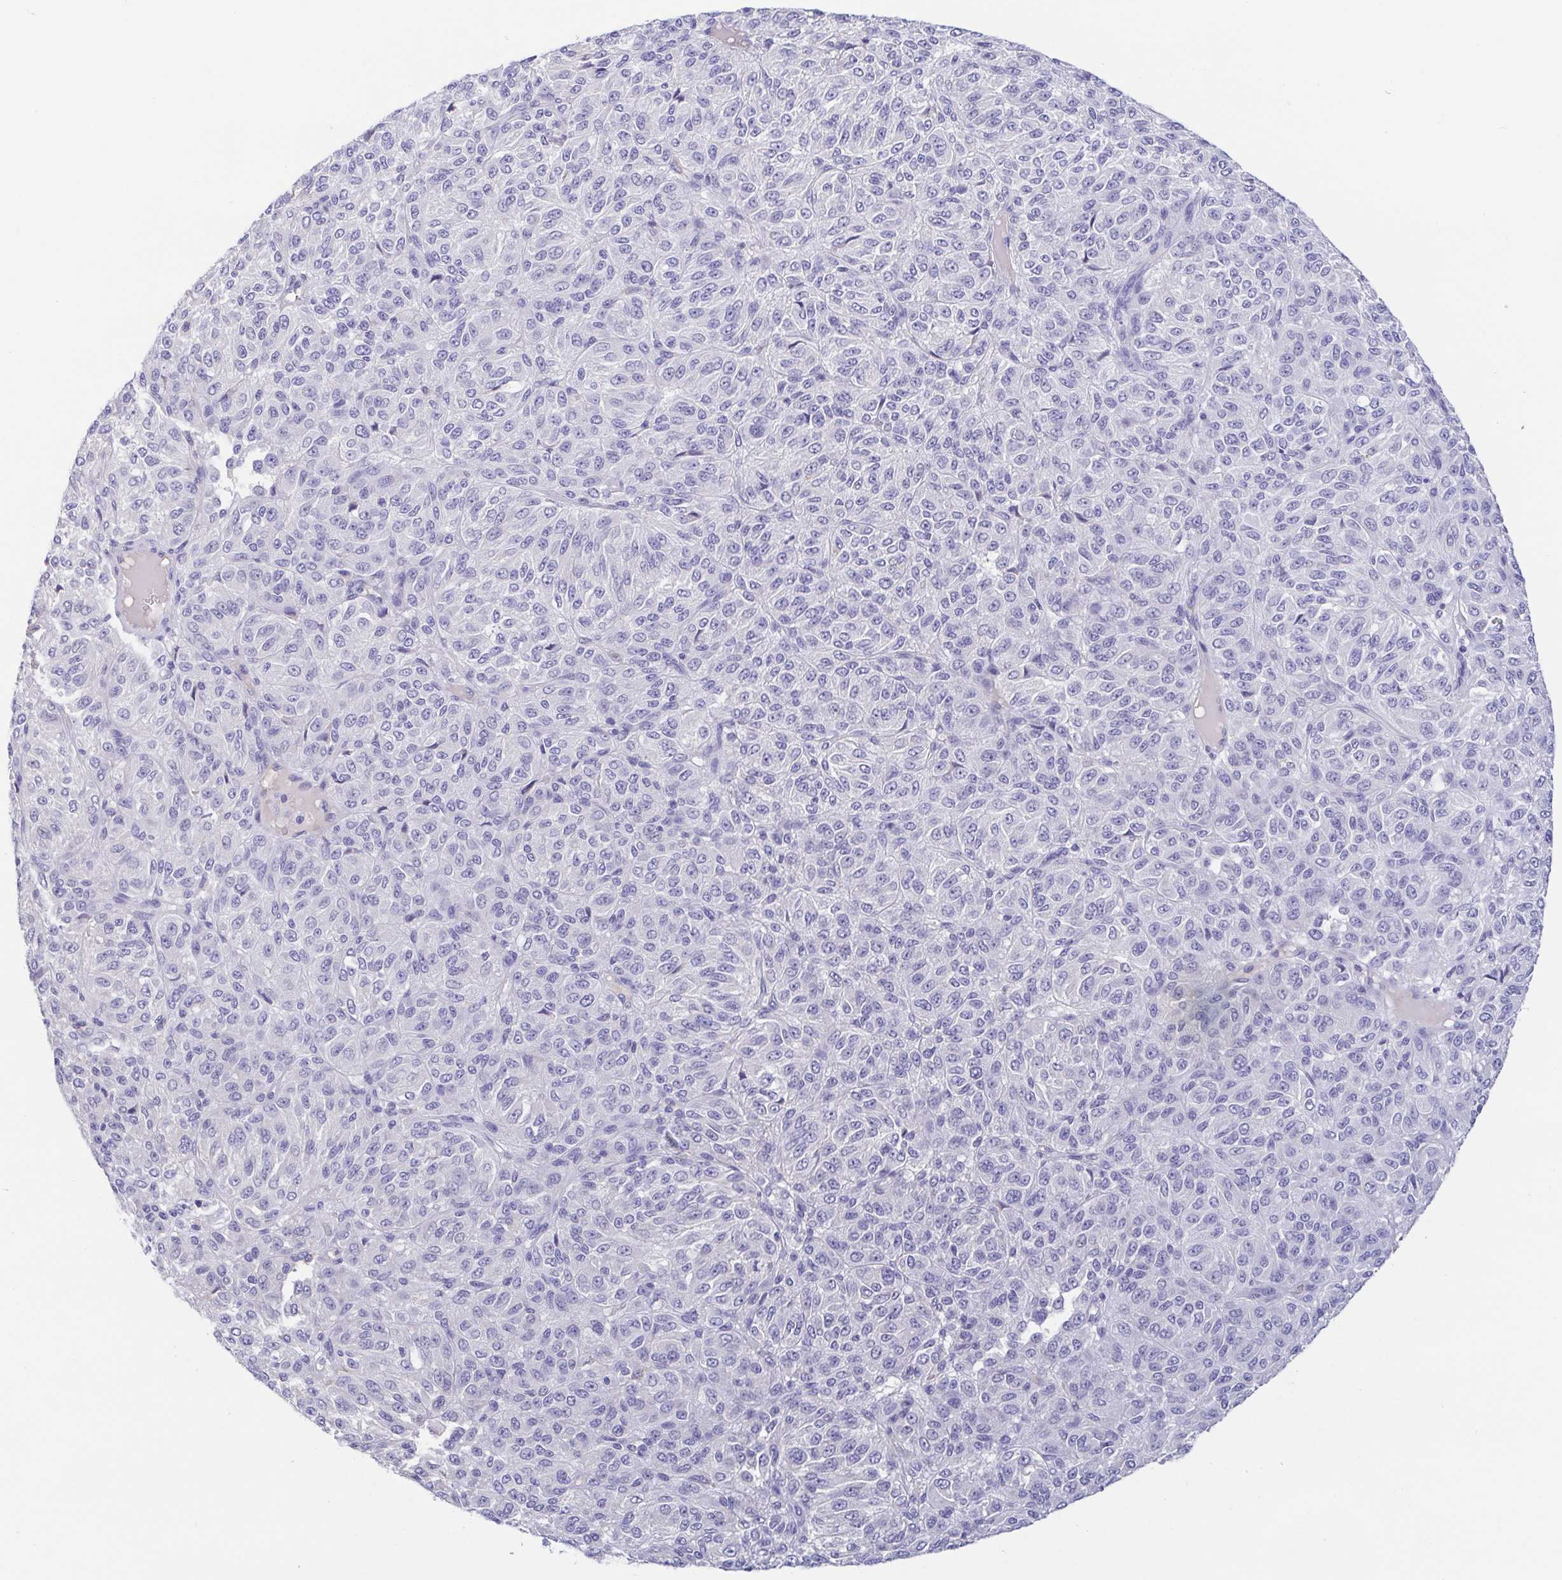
{"staining": {"intensity": "negative", "quantity": "none", "location": "none"}, "tissue": "melanoma", "cell_type": "Tumor cells", "image_type": "cancer", "snomed": [{"axis": "morphology", "description": "Malignant melanoma, Metastatic site"}, {"axis": "topography", "description": "Brain"}], "caption": "Immunohistochemistry of melanoma shows no staining in tumor cells.", "gene": "TREH", "patient": {"sex": "female", "age": 56}}